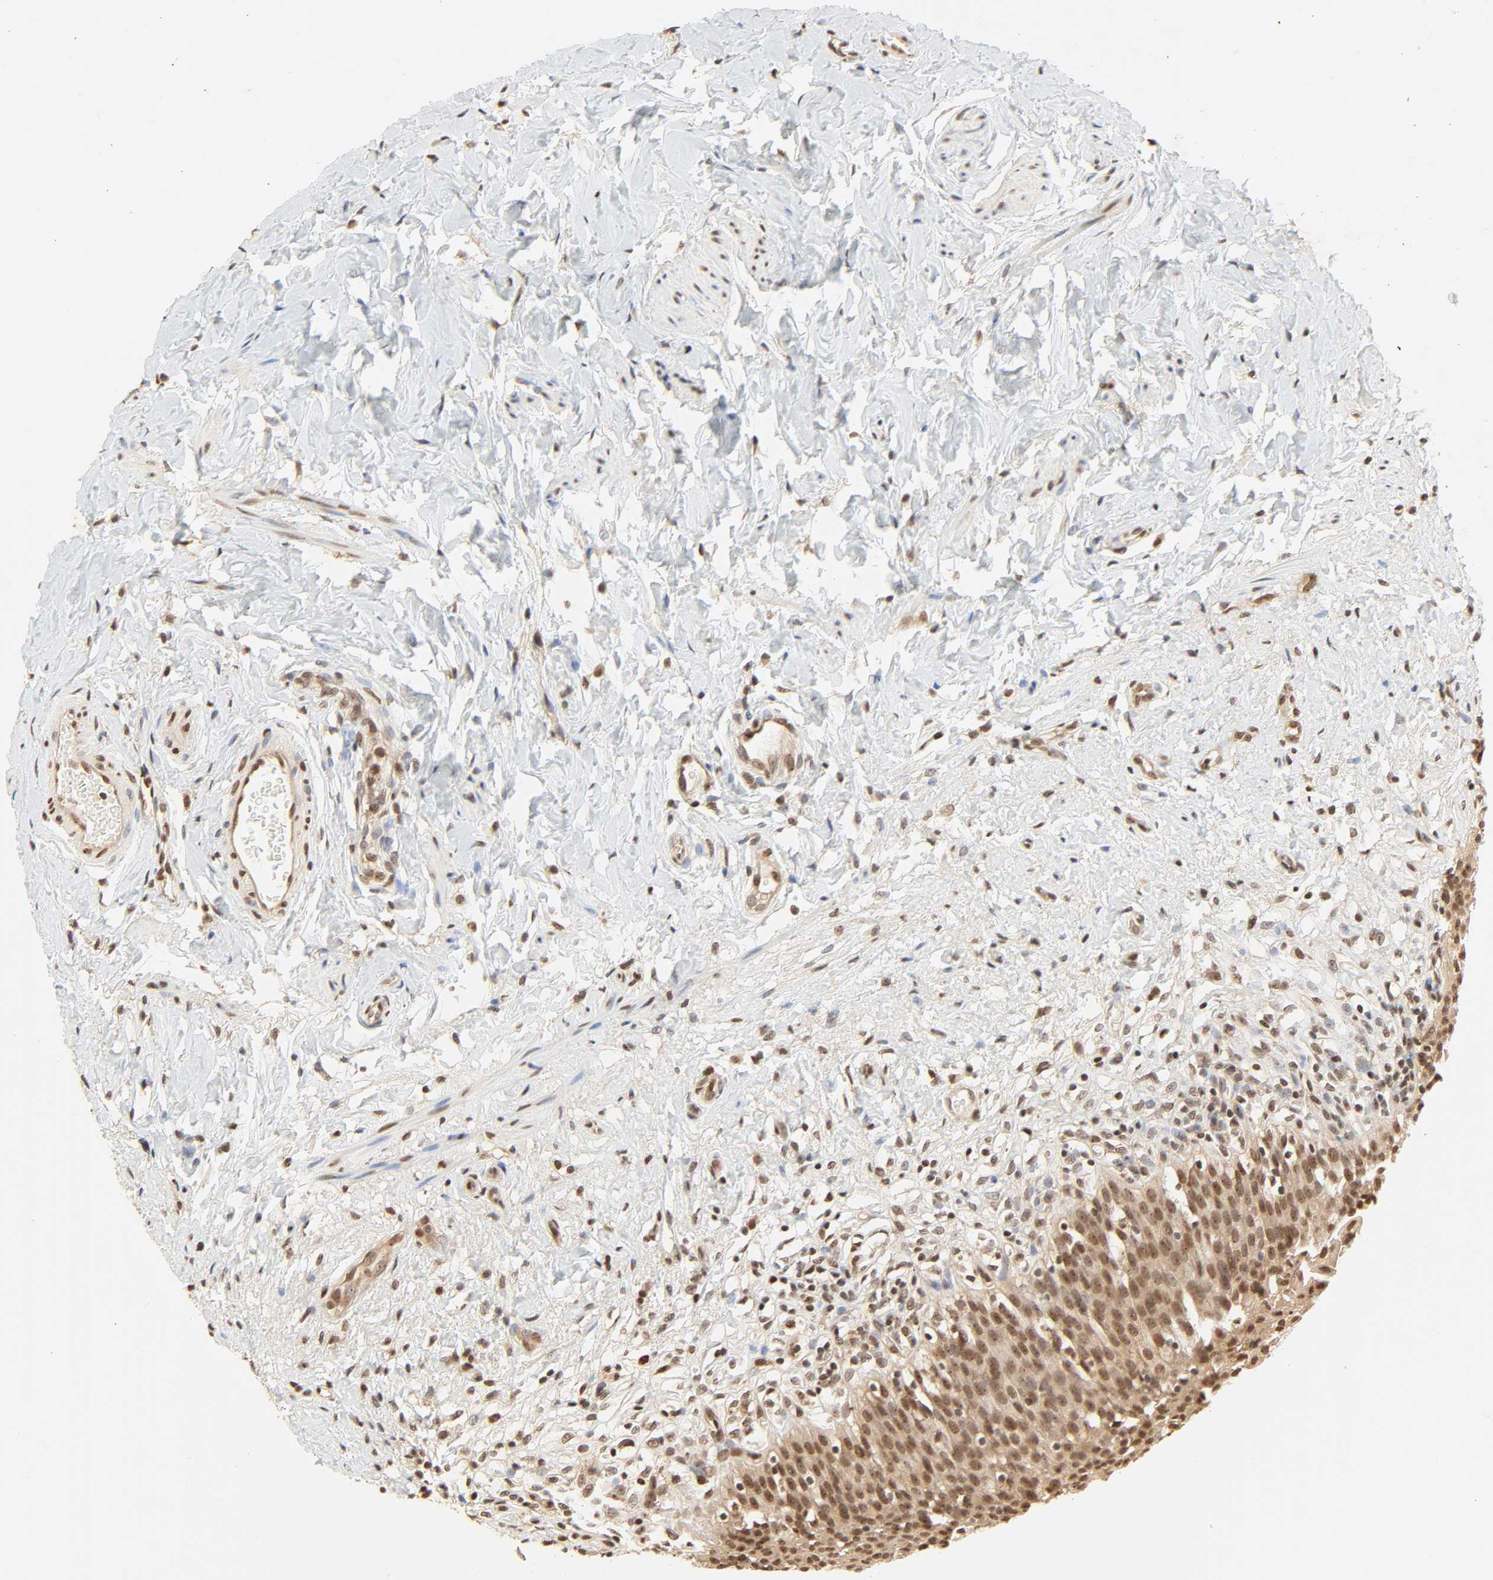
{"staining": {"intensity": "moderate", "quantity": ">75%", "location": "nuclear"}, "tissue": "urinary bladder", "cell_type": "Urothelial cells", "image_type": "normal", "snomed": [{"axis": "morphology", "description": "Normal tissue, NOS"}, {"axis": "topography", "description": "Urinary bladder"}], "caption": "The immunohistochemical stain highlights moderate nuclear positivity in urothelial cells of normal urinary bladder. (Brightfield microscopy of DAB IHC at high magnification).", "gene": "UBC", "patient": {"sex": "female", "age": 80}}